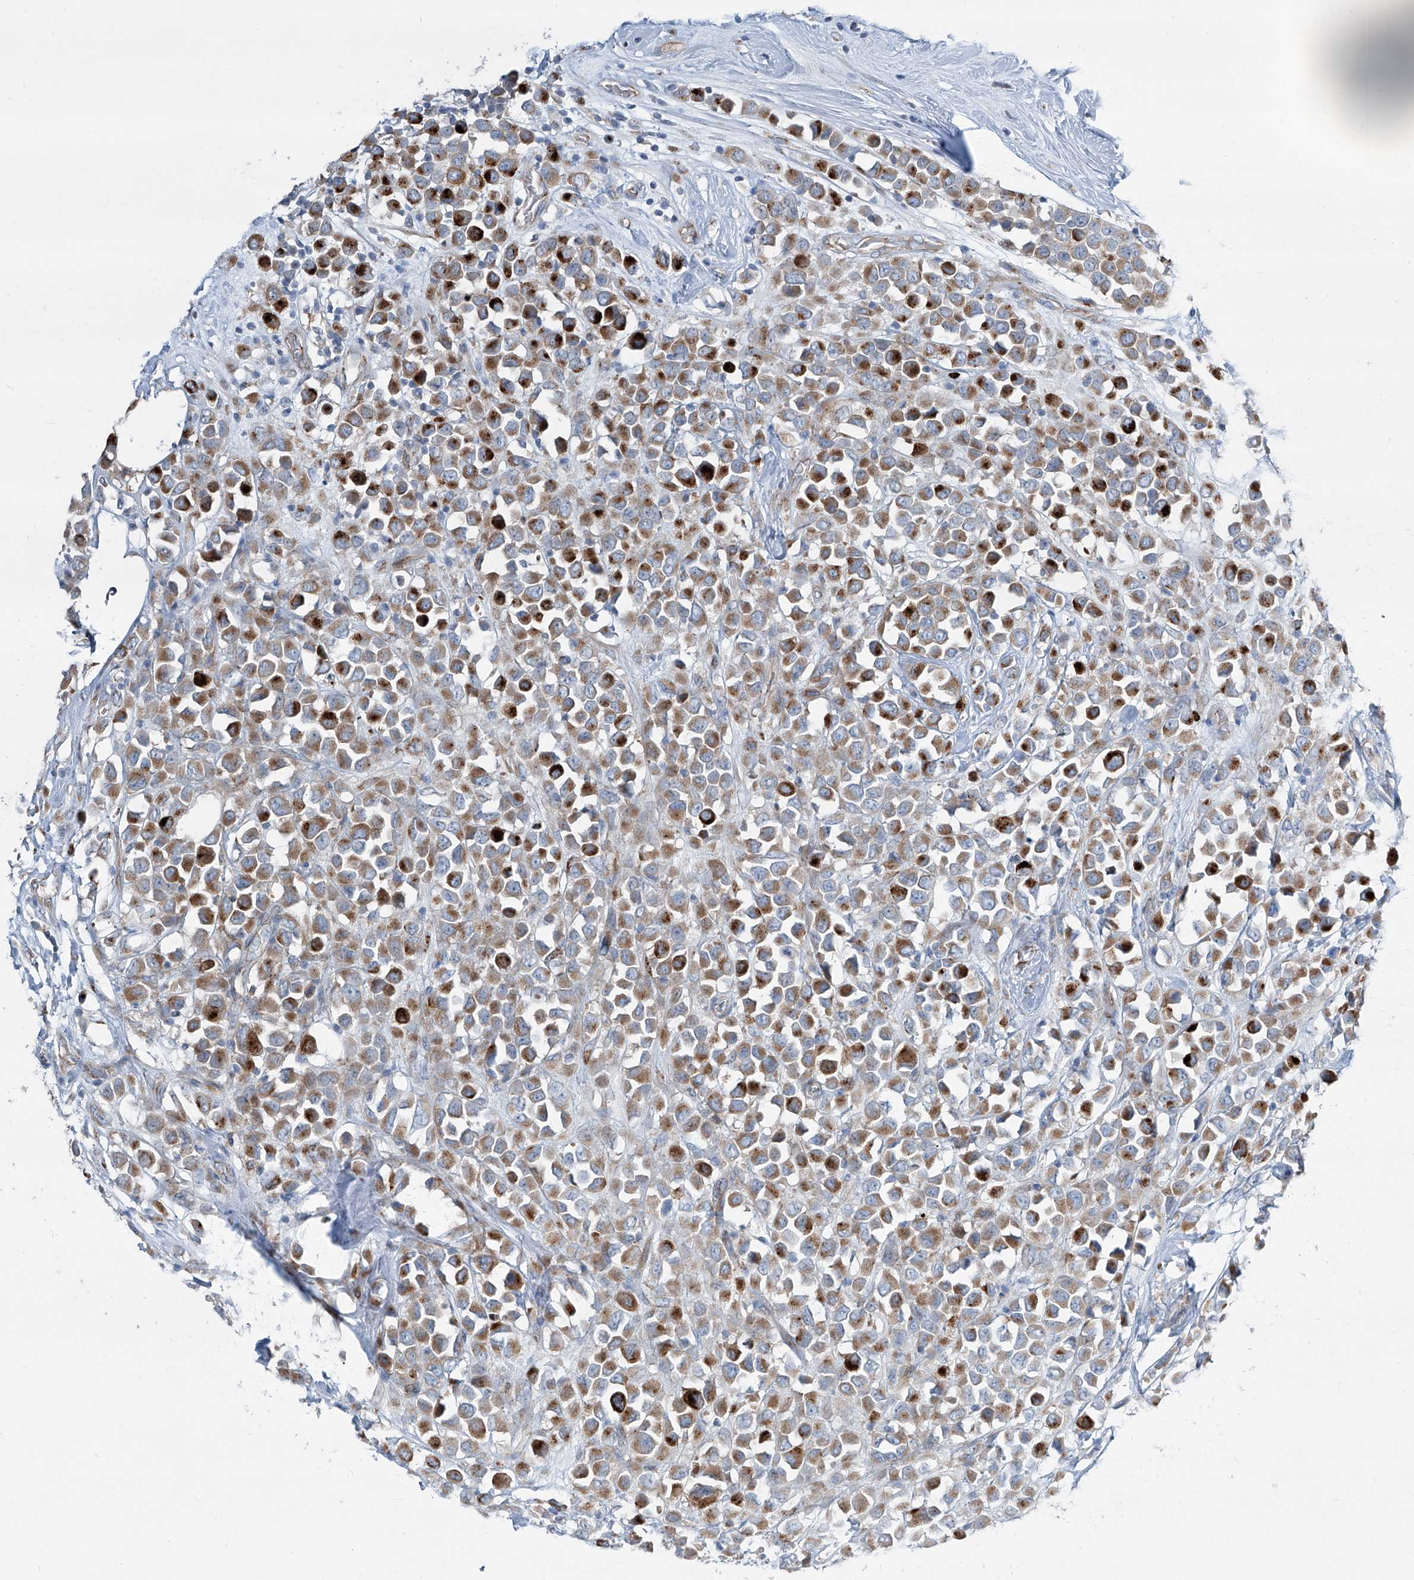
{"staining": {"intensity": "strong", "quantity": "25%-75%", "location": "cytoplasmic/membranous"}, "tissue": "breast cancer", "cell_type": "Tumor cells", "image_type": "cancer", "snomed": [{"axis": "morphology", "description": "Duct carcinoma"}, {"axis": "topography", "description": "Breast"}], "caption": "Intraductal carcinoma (breast) tissue shows strong cytoplasmic/membranous expression in about 25%-75% of tumor cells", "gene": "CDH5", "patient": {"sex": "female", "age": 61}}